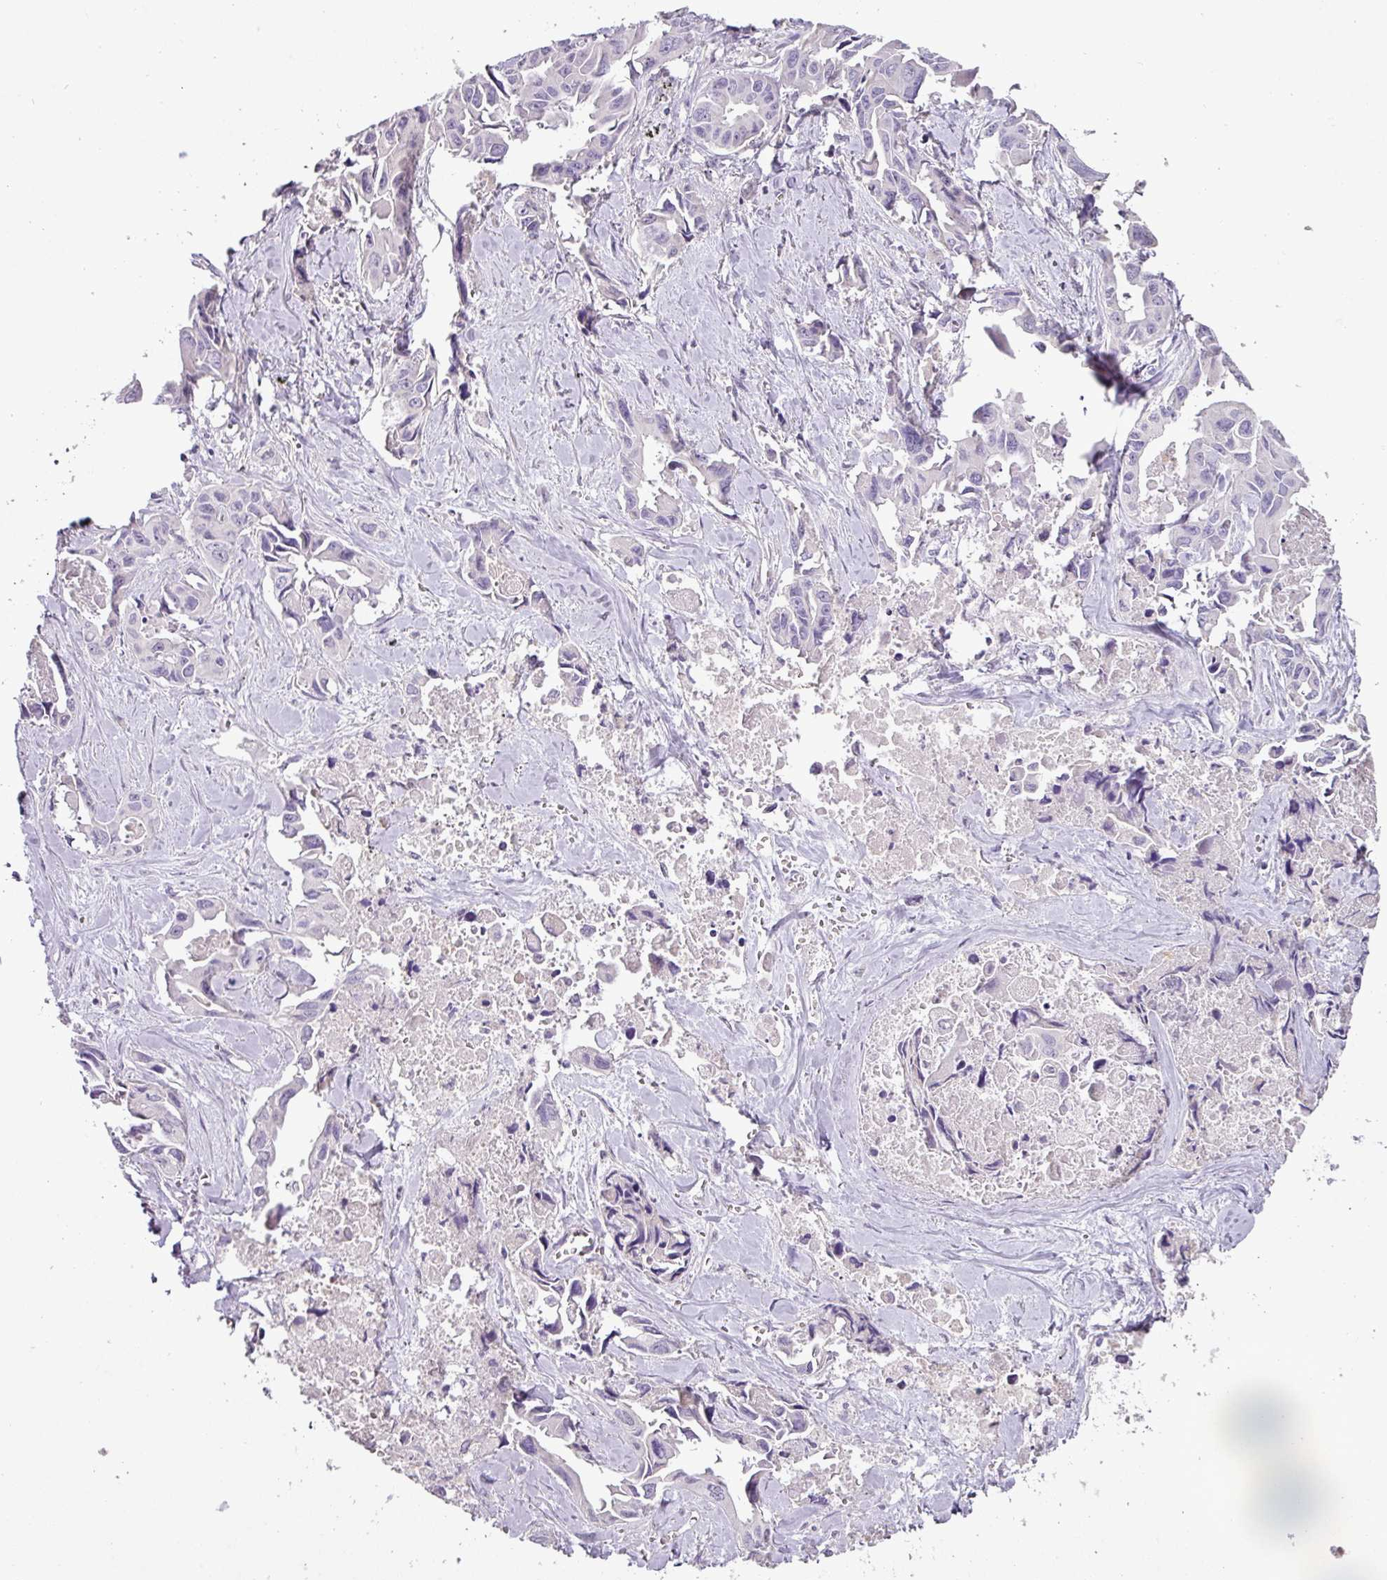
{"staining": {"intensity": "negative", "quantity": "none", "location": "none"}, "tissue": "lung cancer", "cell_type": "Tumor cells", "image_type": "cancer", "snomed": [{"axis": "morphology", "description": "Adenocarcinoma, NOS"}, {"axis": "topography", "description": "Lung"}], "caption": "Immunohistochemistry (IHC) of lung adenocarcinoma displays no expression in tumor cells.", "gene": "BRINP2", "patient": {"sex": "male", "age": 64}}